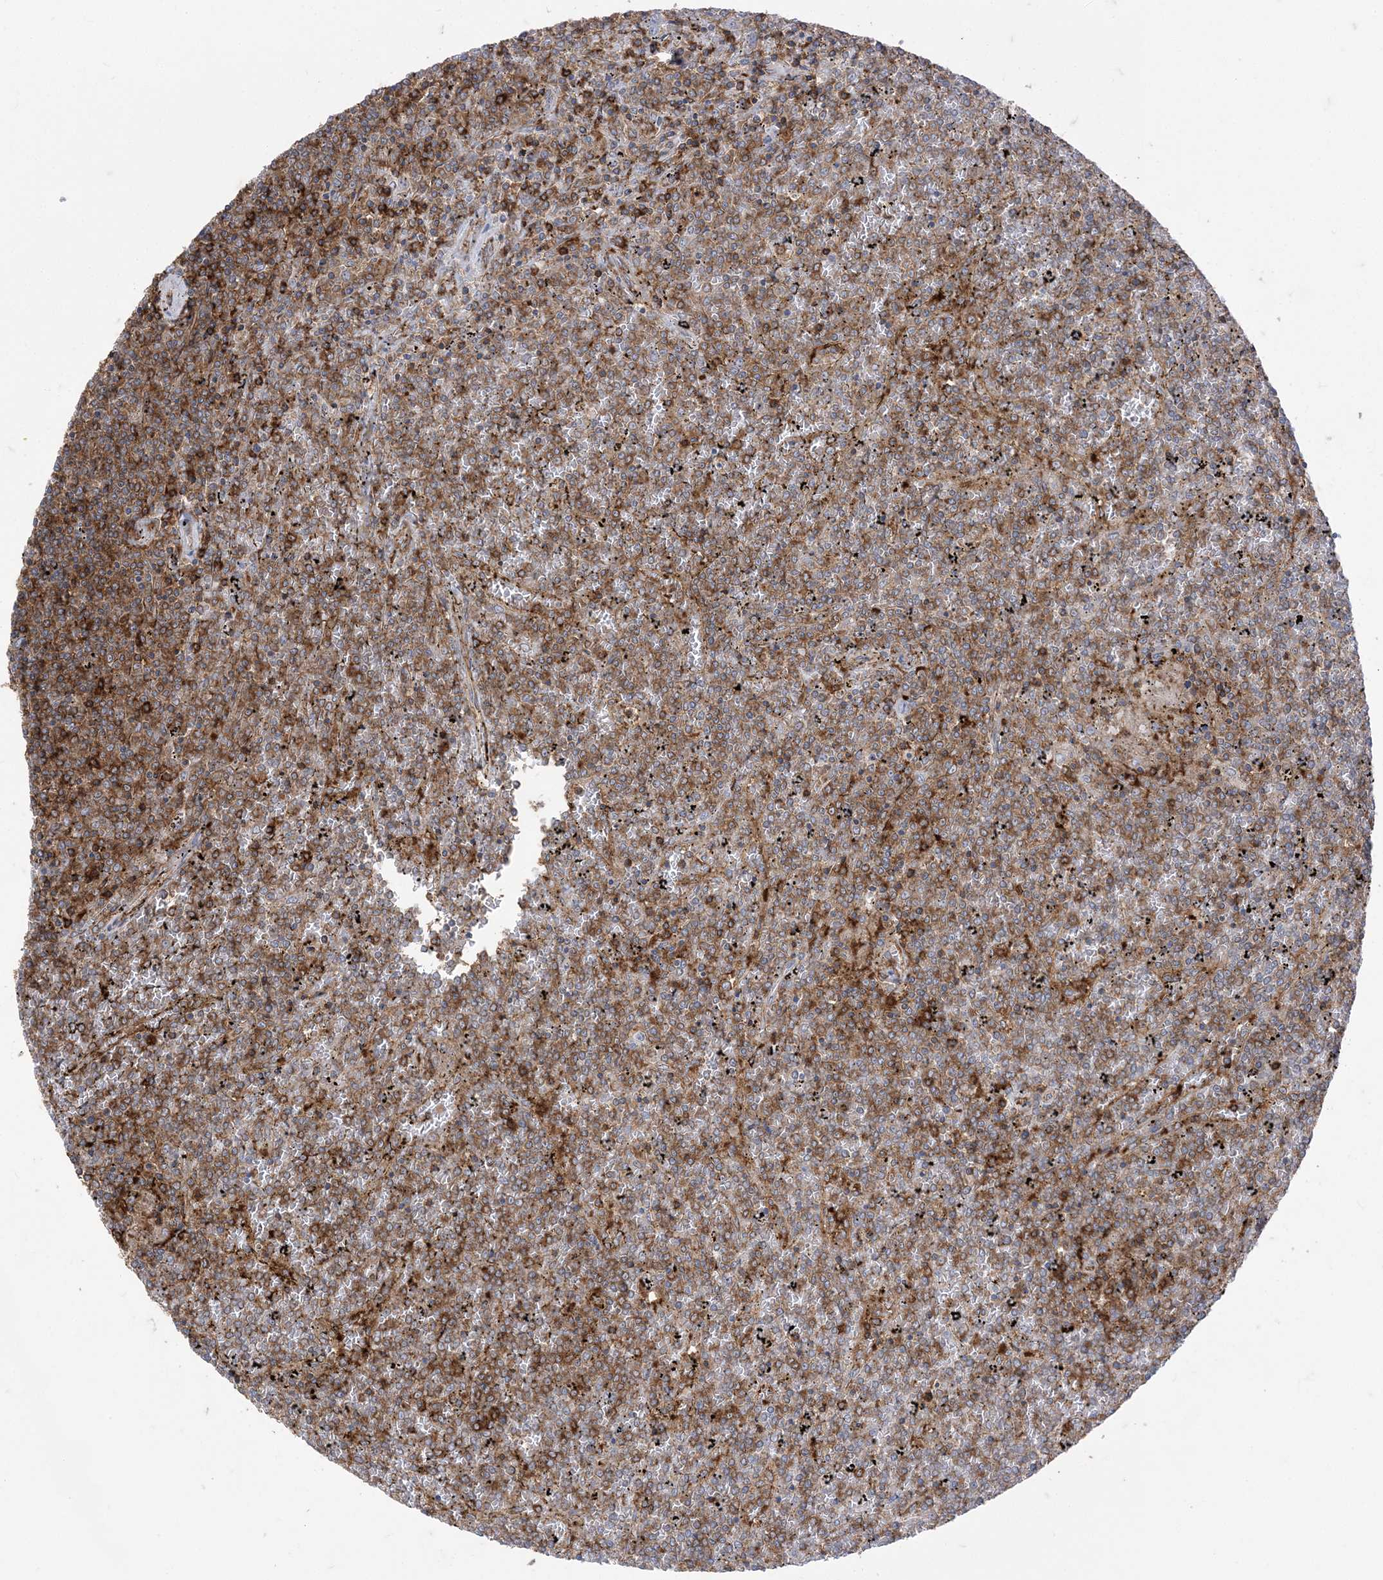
{"staining": {"intensity": "moderate", "quantity": ">75%", "location": "cytoplasmic/membranous"}, "tissue": "lymphoma", "cell_type": "Tumor cells", "image_type": "cancer", "snomed": [{"axis": "morphology", "description": "Malignant lymphoma, non-Hodgkin's type, Low grade"}, {"axis": "topography", "description": "Spleen"}], "caption": "Immunohistochemical staining of malignant lymphoma, non-Hodgkin's type (low-grade) reveals medium levels of moderate cytoplasmic/membranous staining in about >75% of tumor cells.", "gene": "DERL3", "patient": {"sex": "female", "age": 19}}